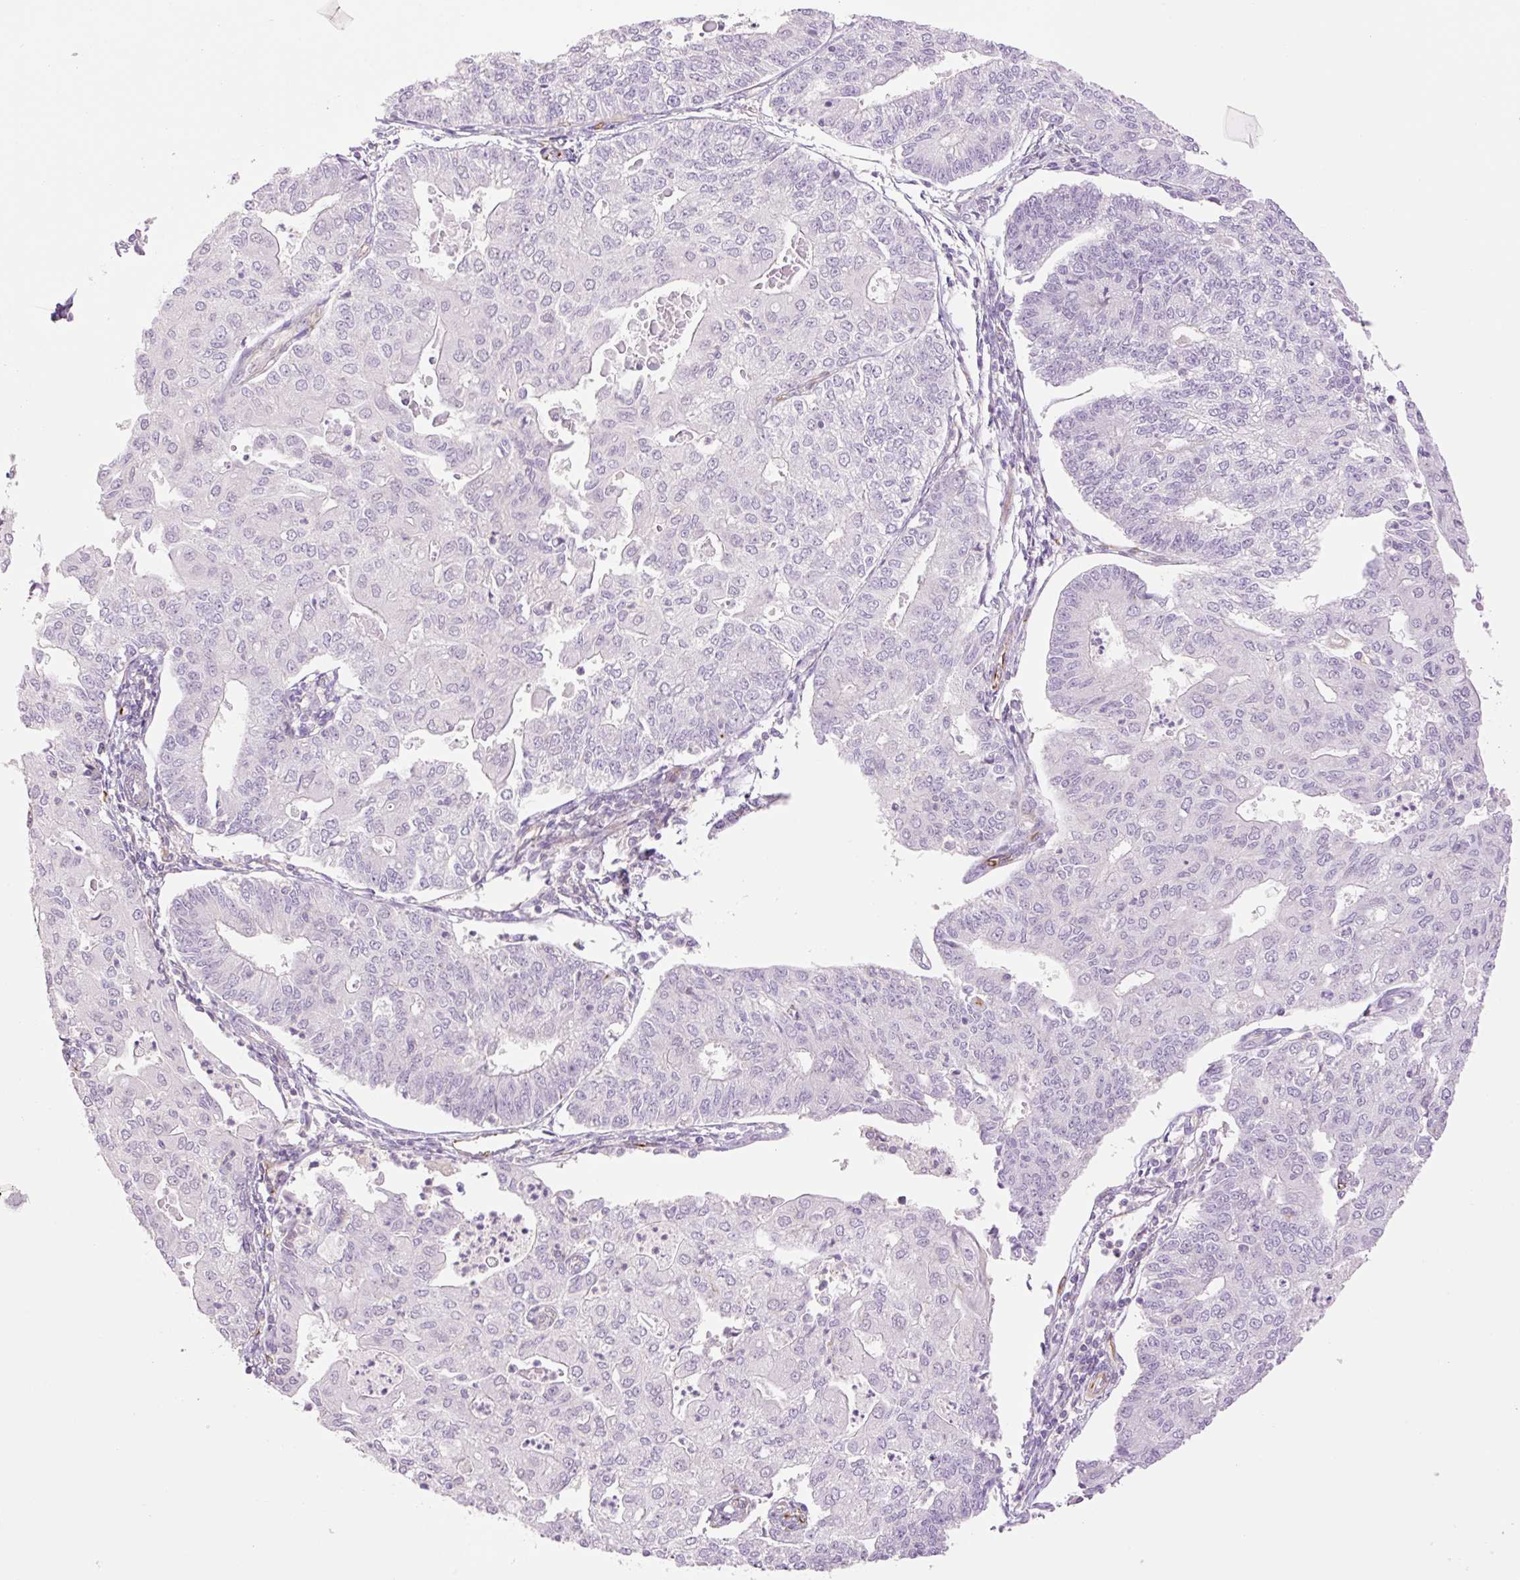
{"staining": {"intensity": "negative", "quantity": "none", "location": "none"}, "tissue": "endometrial cancer", "cell_type": "Tumor cells", "image_type": "cancer", "snomed": [{"axis": "morphology", "description": "Adenocarcinoma, NOS"}, {"axis": "topography", "description": "Endometrium"}], "caption": "Endometrial cancer was stained to show a protein in brown. There is no significant positivity in tumor cells.", "gene": "ZFYVE21", "patient": {"sex": "female", "age": 56}}